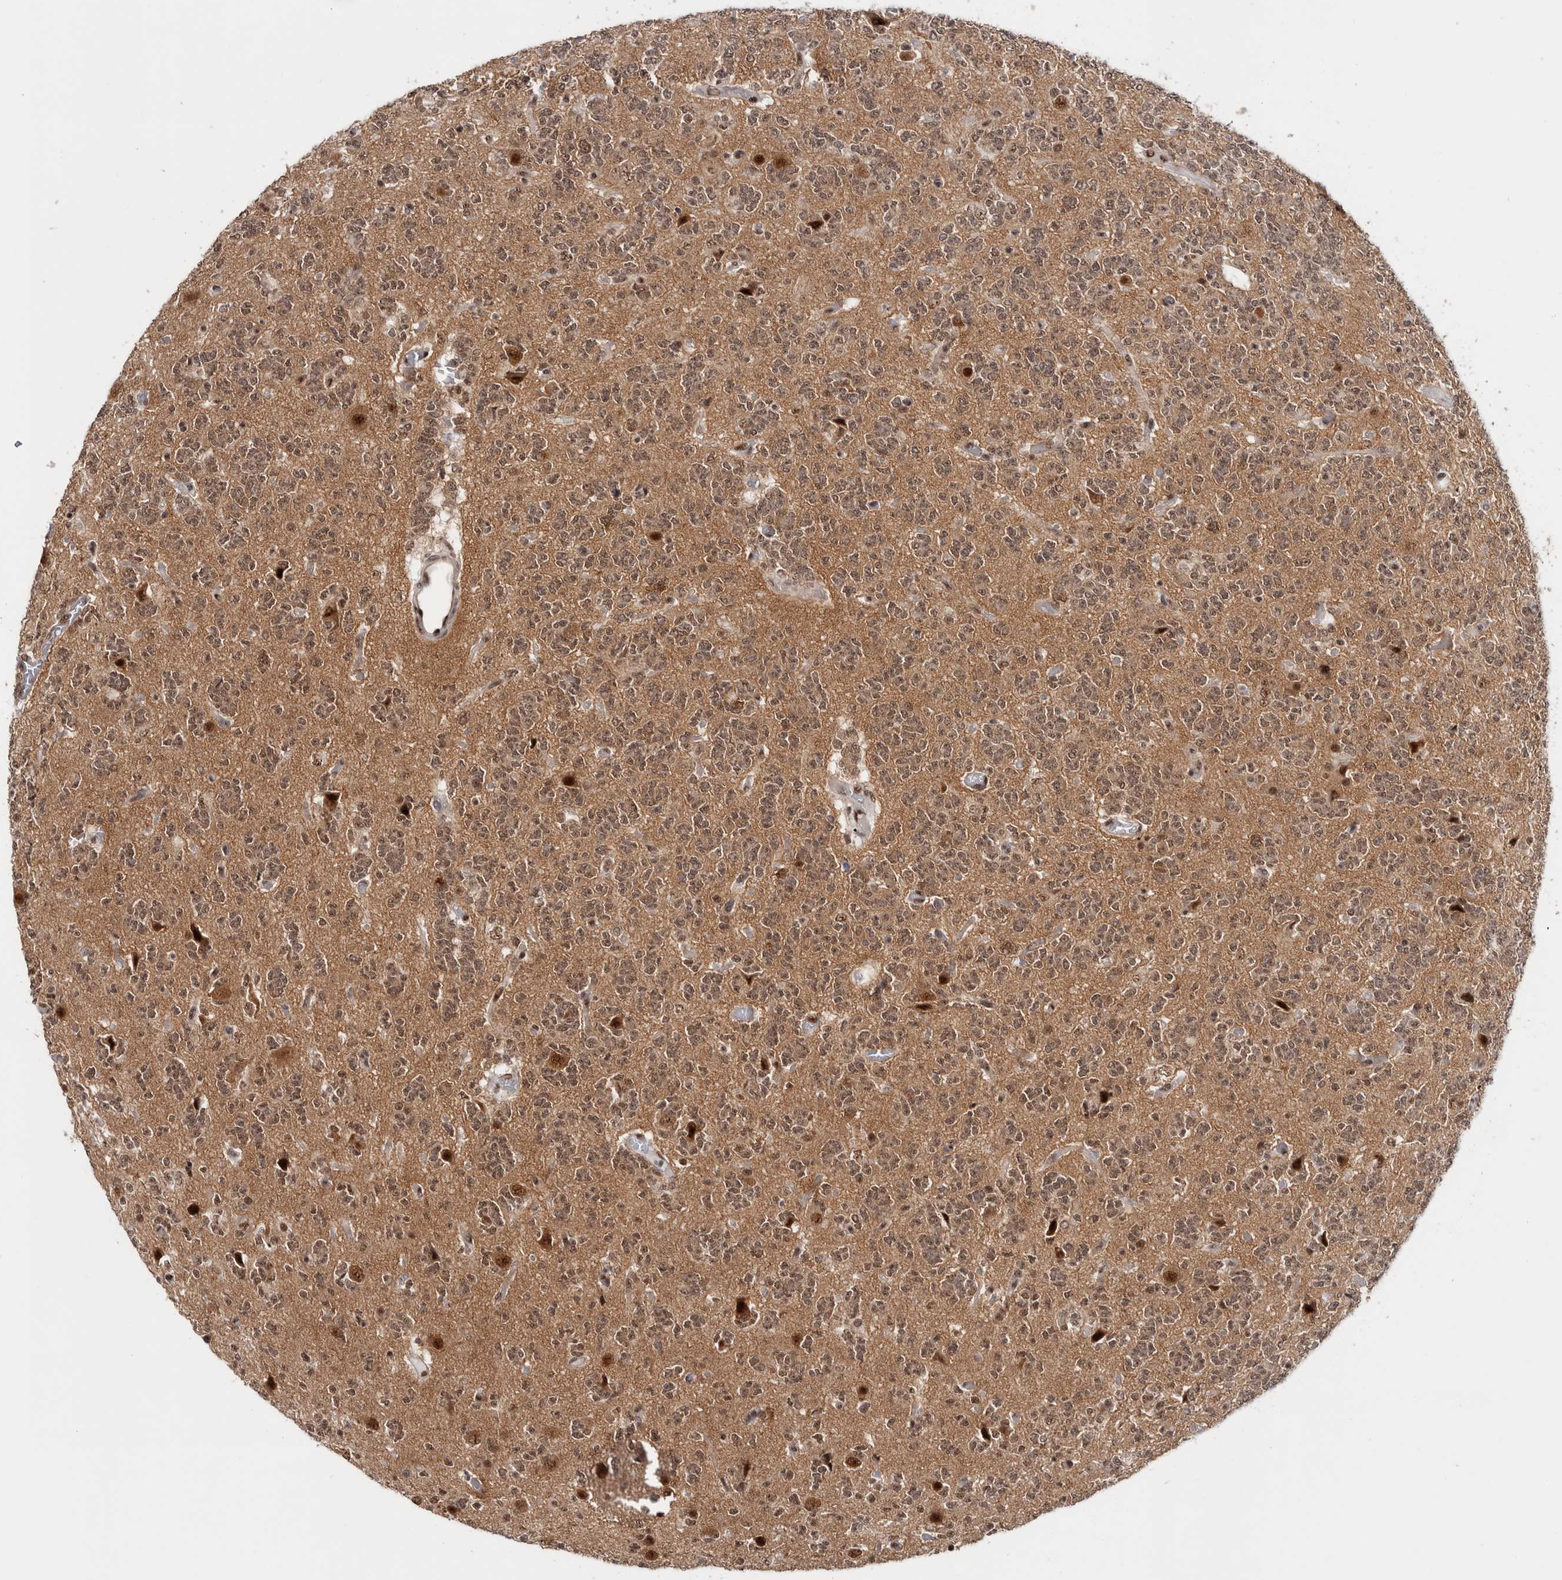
{"staining": {"intensity": "weak", "quantity": "<25%", "location": "nuclear"}, "tissue": "glioma", "cell_type": "Tumor cells", "image_type": "cancer", "snomed": [{"axis": "morphology", "description": "Glioma, malignant, Low grade"}, {"axis": "topography", "description": "Brain"}], "caption": "Tumor cells show no significant protein staining in glioma.", "gene": "MKNK1", "patient": {"sex": "male", "age": 38}}